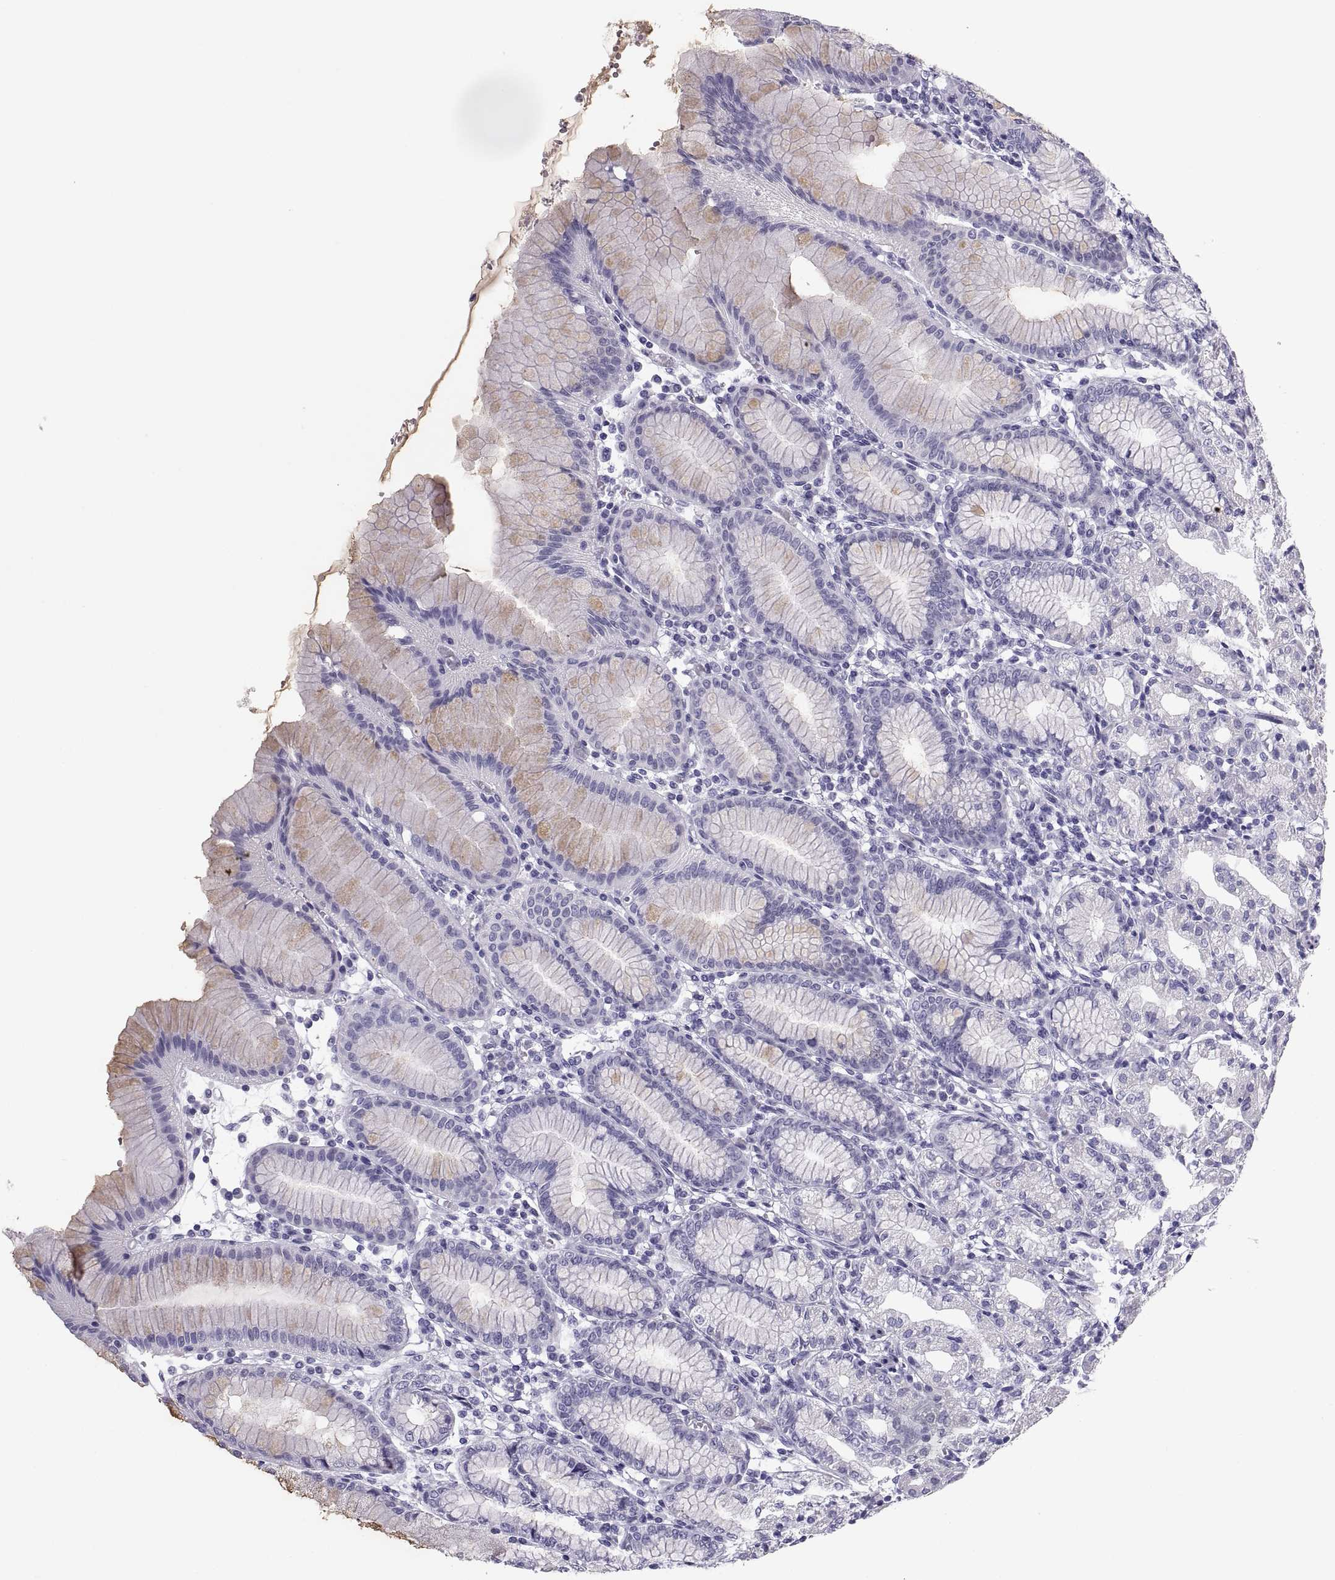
{"staining": {"intensity": "negative", "quantity": "none", "location": "none"}, "tissue": "stomach", "cell_type": "Glandular cells", "image_type": "normal", "snomed": [{"axis": "morphology", "description": "Normal tissue, NOS"}, {"axis": "topography", "description": "Skeletal muscle"}, {"axis": "topography", "description": "Stomach"}], "caption": "The micrograph reveals no significant expression in glandular cells of stomach. (DAB immunohistochemistry, high magnification).", "gene": "PAX2", "patient": {"sex": "female", "age": 57}}